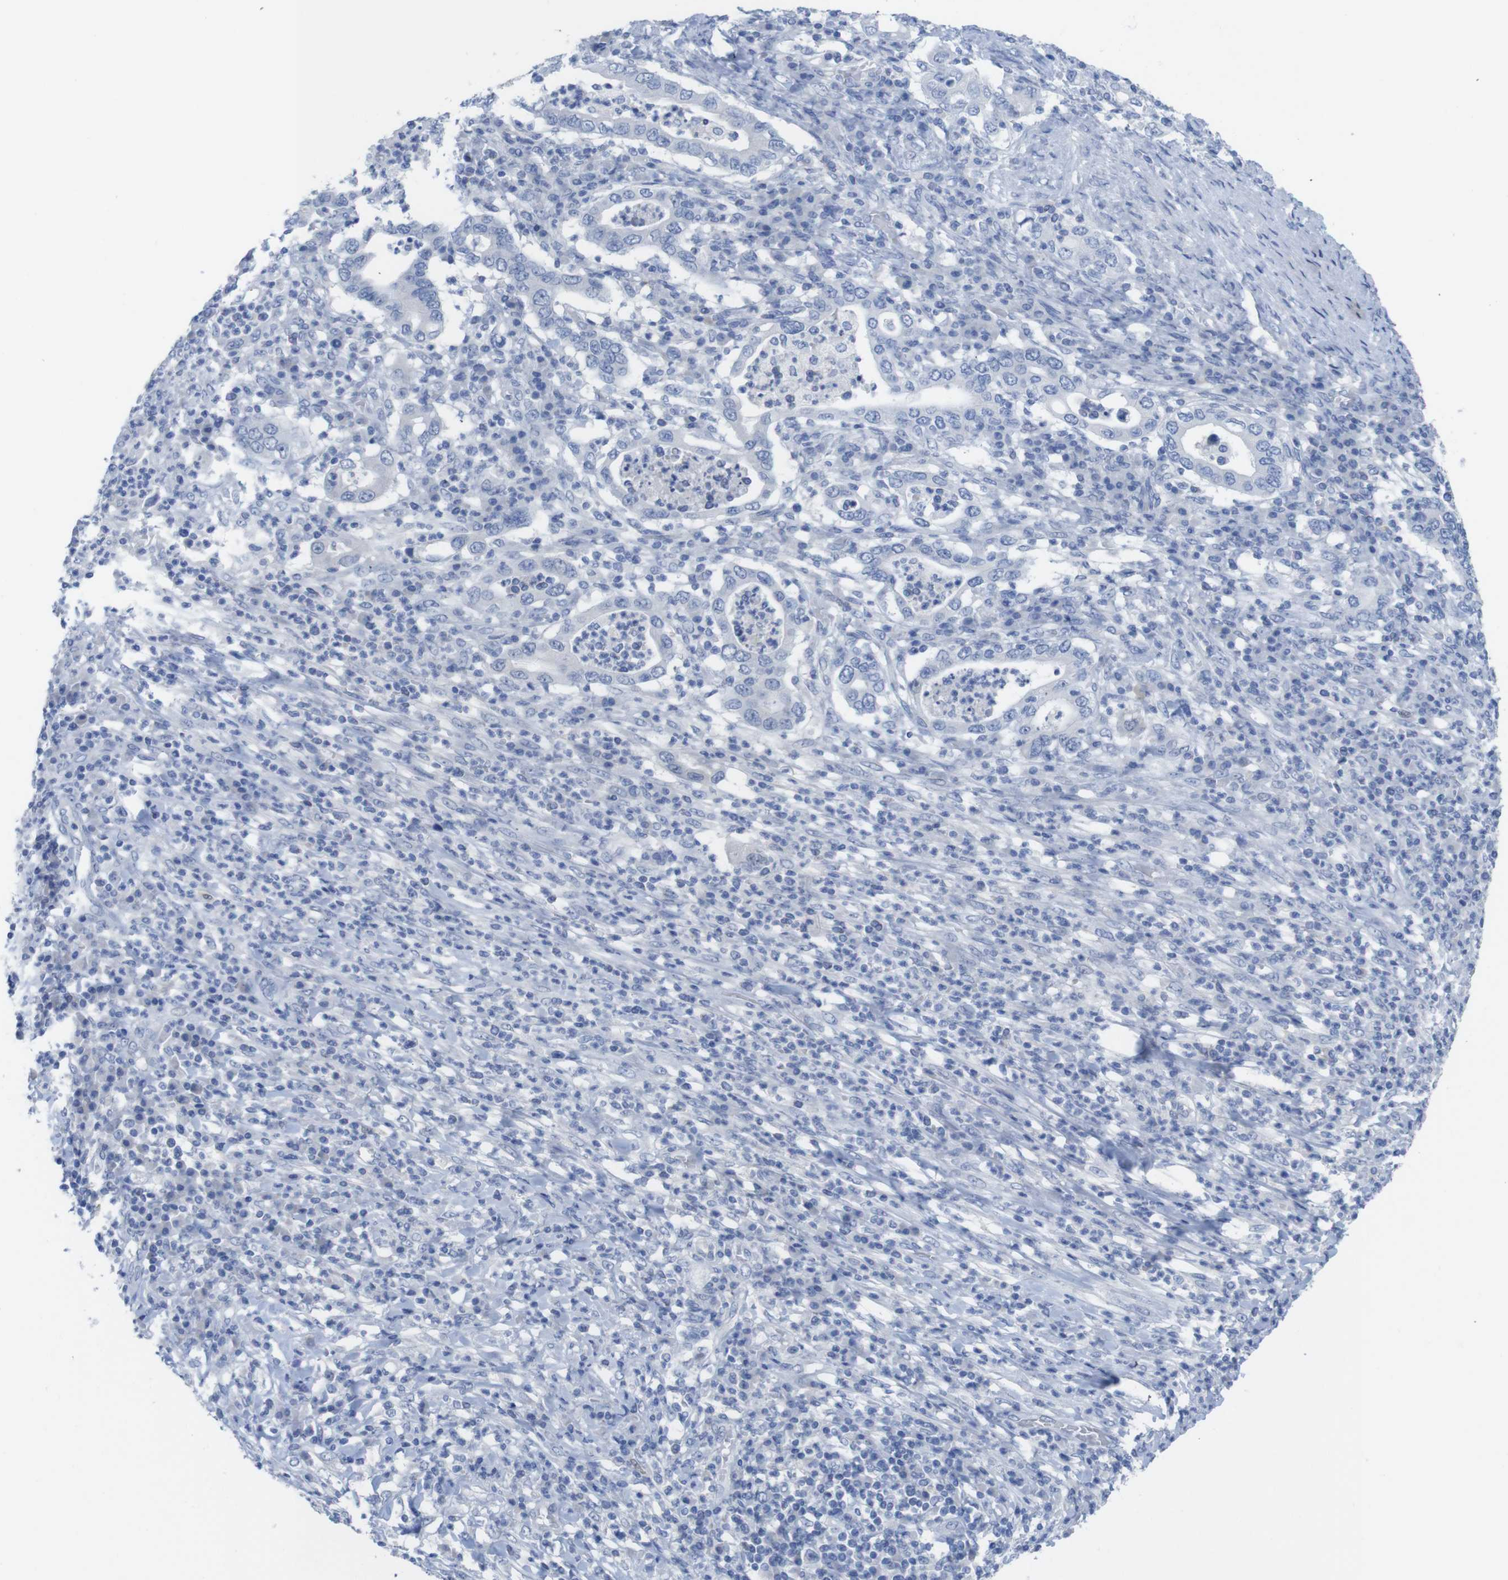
{"staining": {"intensity": "negative", "quantity": "none", "location": "none"}, "tissue": "stomach cancer", "cell_type": "Tumor cells", "image_type": "cancer", "snomed": [{"axis": "morphology", "description": "Normal tissue, NOS"}, {"axis": "morphology", "description": "Adenocarcinoma, NOS"}, {"axis": "topography", "description": "Esophagus"}, {"axis": "topography", "description": "Stomach, upper"}, {"axis": "topography", "description": "Peripheral nerve tissue"}], "caption": "A photomicrograph of stomach cancer (adenocarcinoma) stained for a protein reveals no brown staining in tumor cells.", "gene": "PNMA1", "patient": {"sex": "male", "age": 62}}